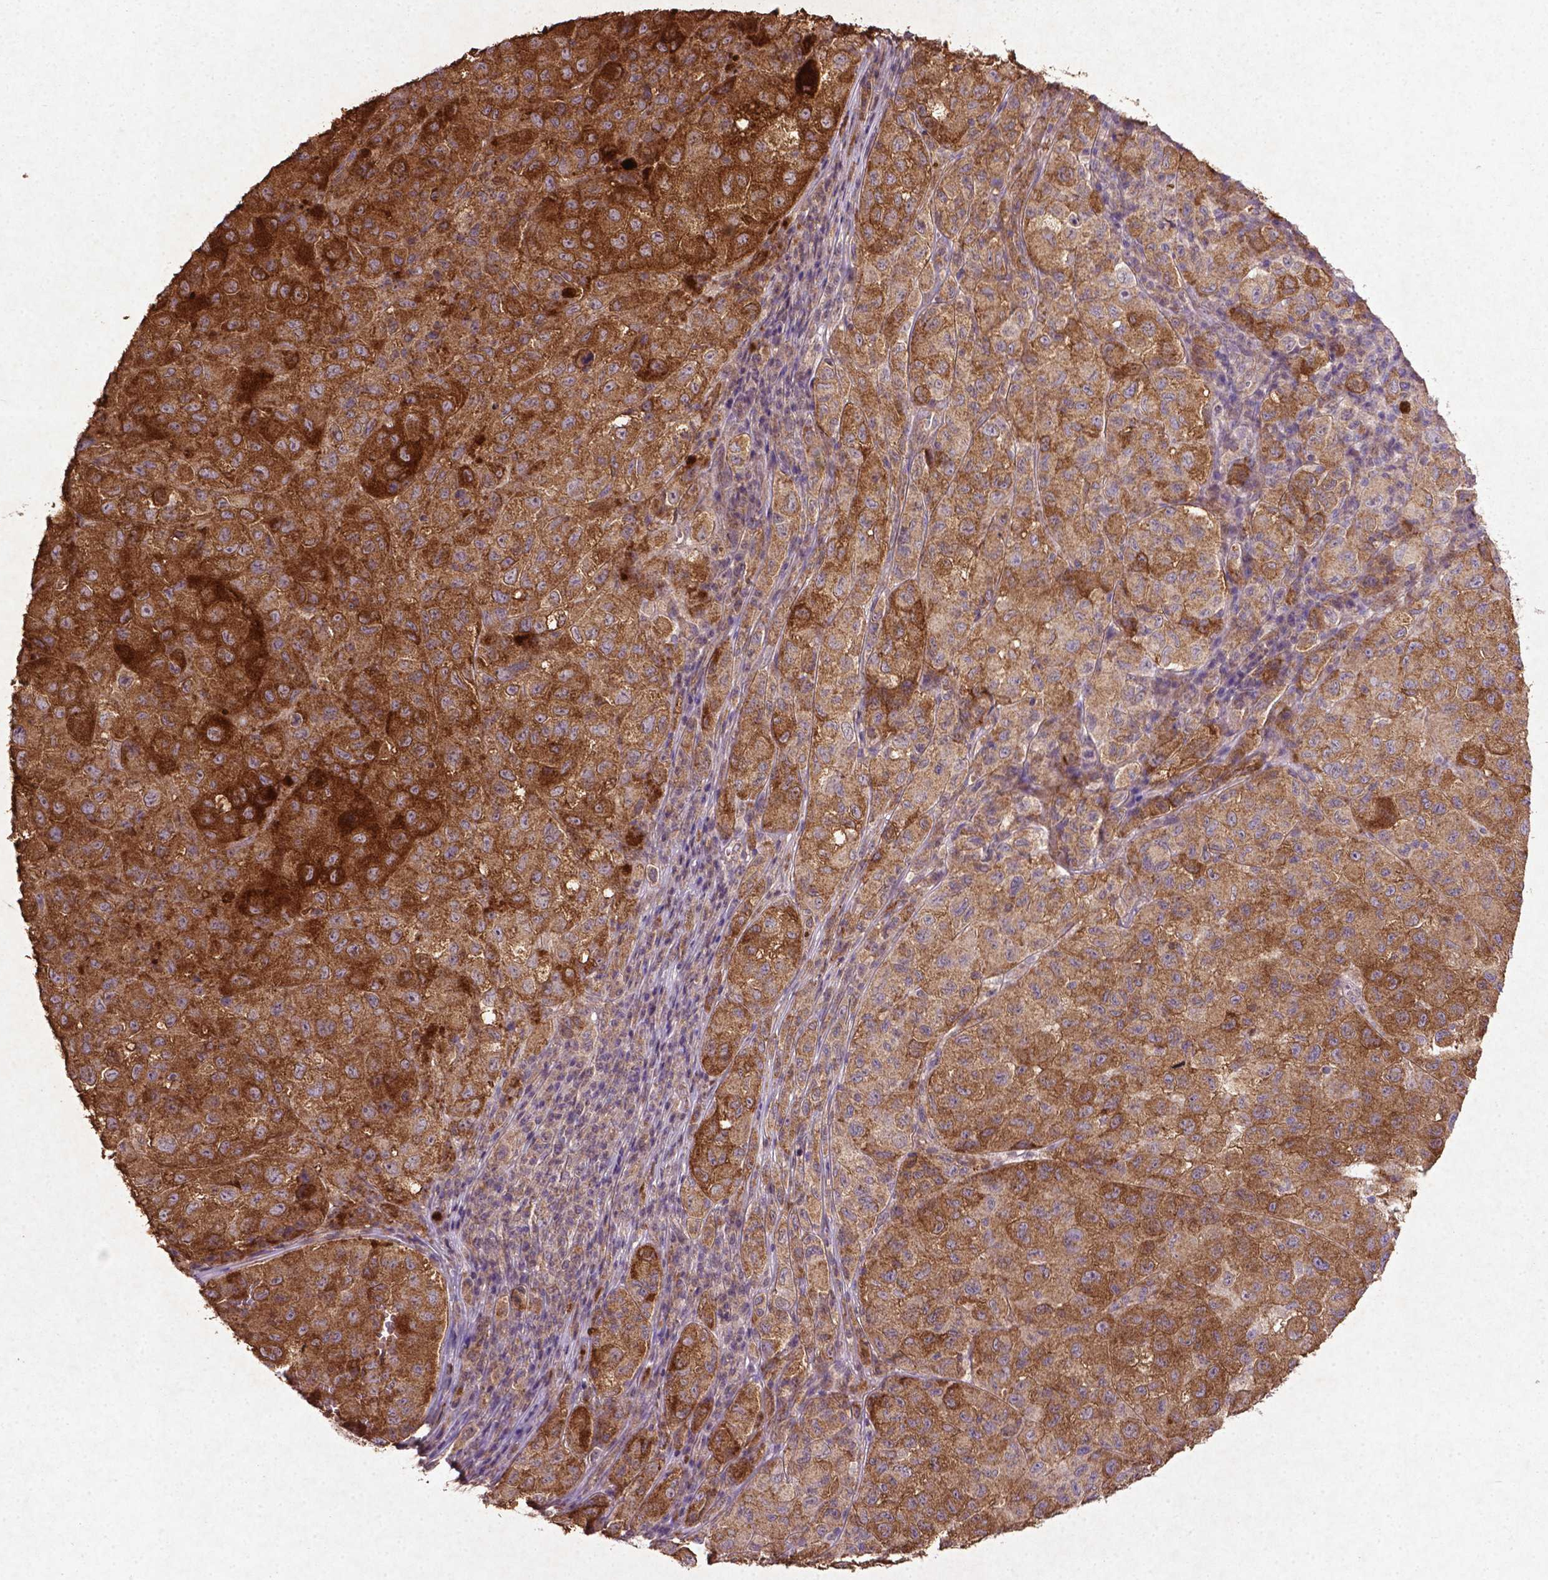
{"staining": {"intensity": "strong", "quantity": ">75%", "location": "cytoplasmic/membranous"}, "tissue": "melanoma", "cell_type": "Tumor cells", "image_type": "cancer", "snomed": [{"axis": "morphology", "description": "Malignant melanoma, NOS"}, {"axis": "topography", "description": "Skin"}], "caption": "A high amount of strong cytoplasmic/membranous staining is present in about >75% of tumor cells in malignant melanoma tissue.", "gene": "MTOR", "patient": {"sex": "male", "age": 93}}